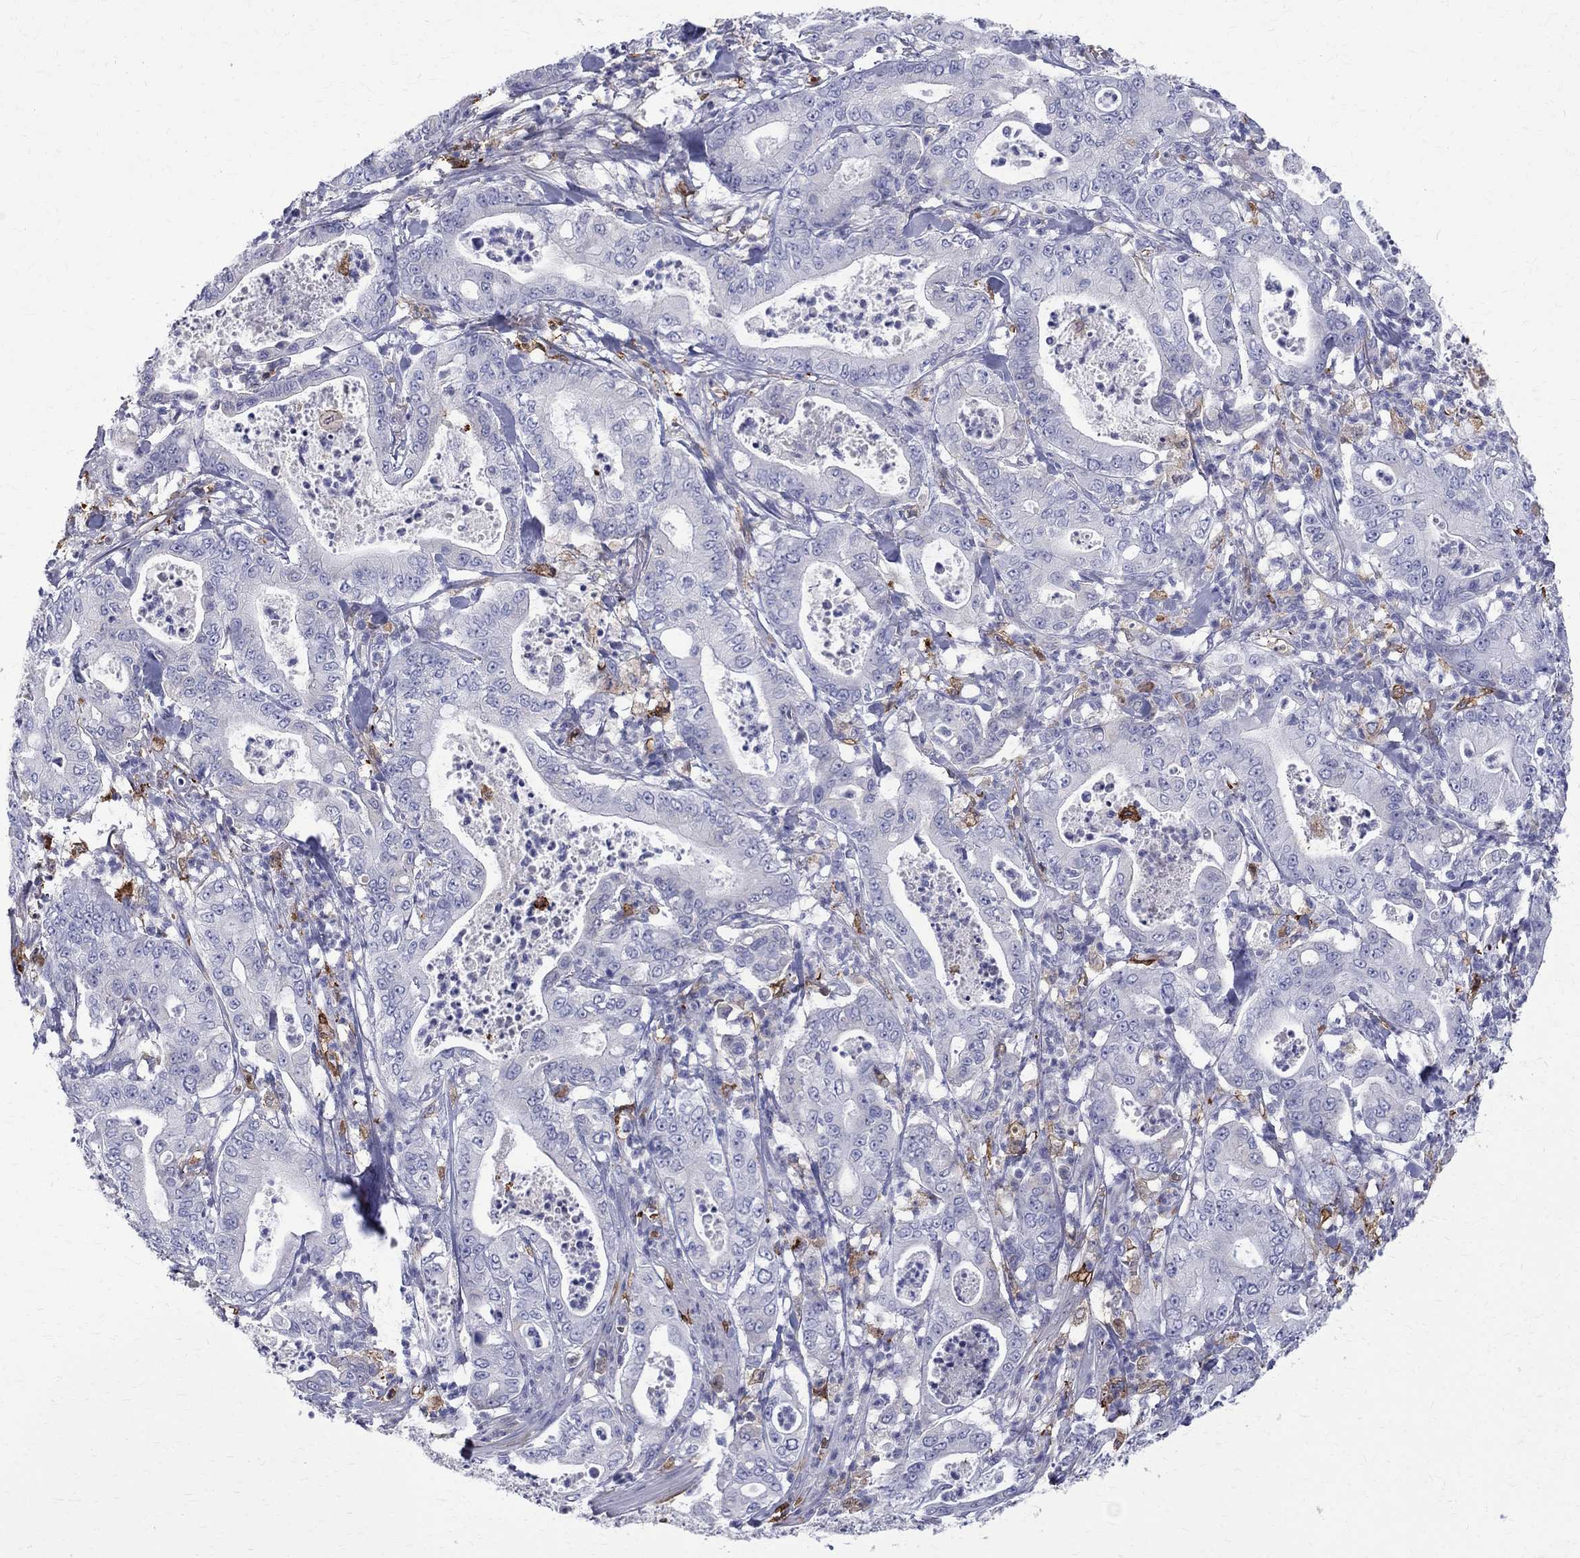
{"staining": {"intensity": "negative", "quantity": "none", "location": "none"}, "tissue": "pancreatic cancer", "cell_type": "Tumor cells", "image_type": "cancer", "snomed": [{"axis": "morphology", "description": "Adenocarcinoma, NOS"}, {"axis": "topography", "description": "Pancreas"}], "caption": "High power microscopy histopathology image of an immunohistochemistry (IHC) photomicrograph of pancreatic adenocarcinoma, revealing no significant expression in tumor cells.", "gene": "AGER", "patient": {"sex": "male", "age": 71}}